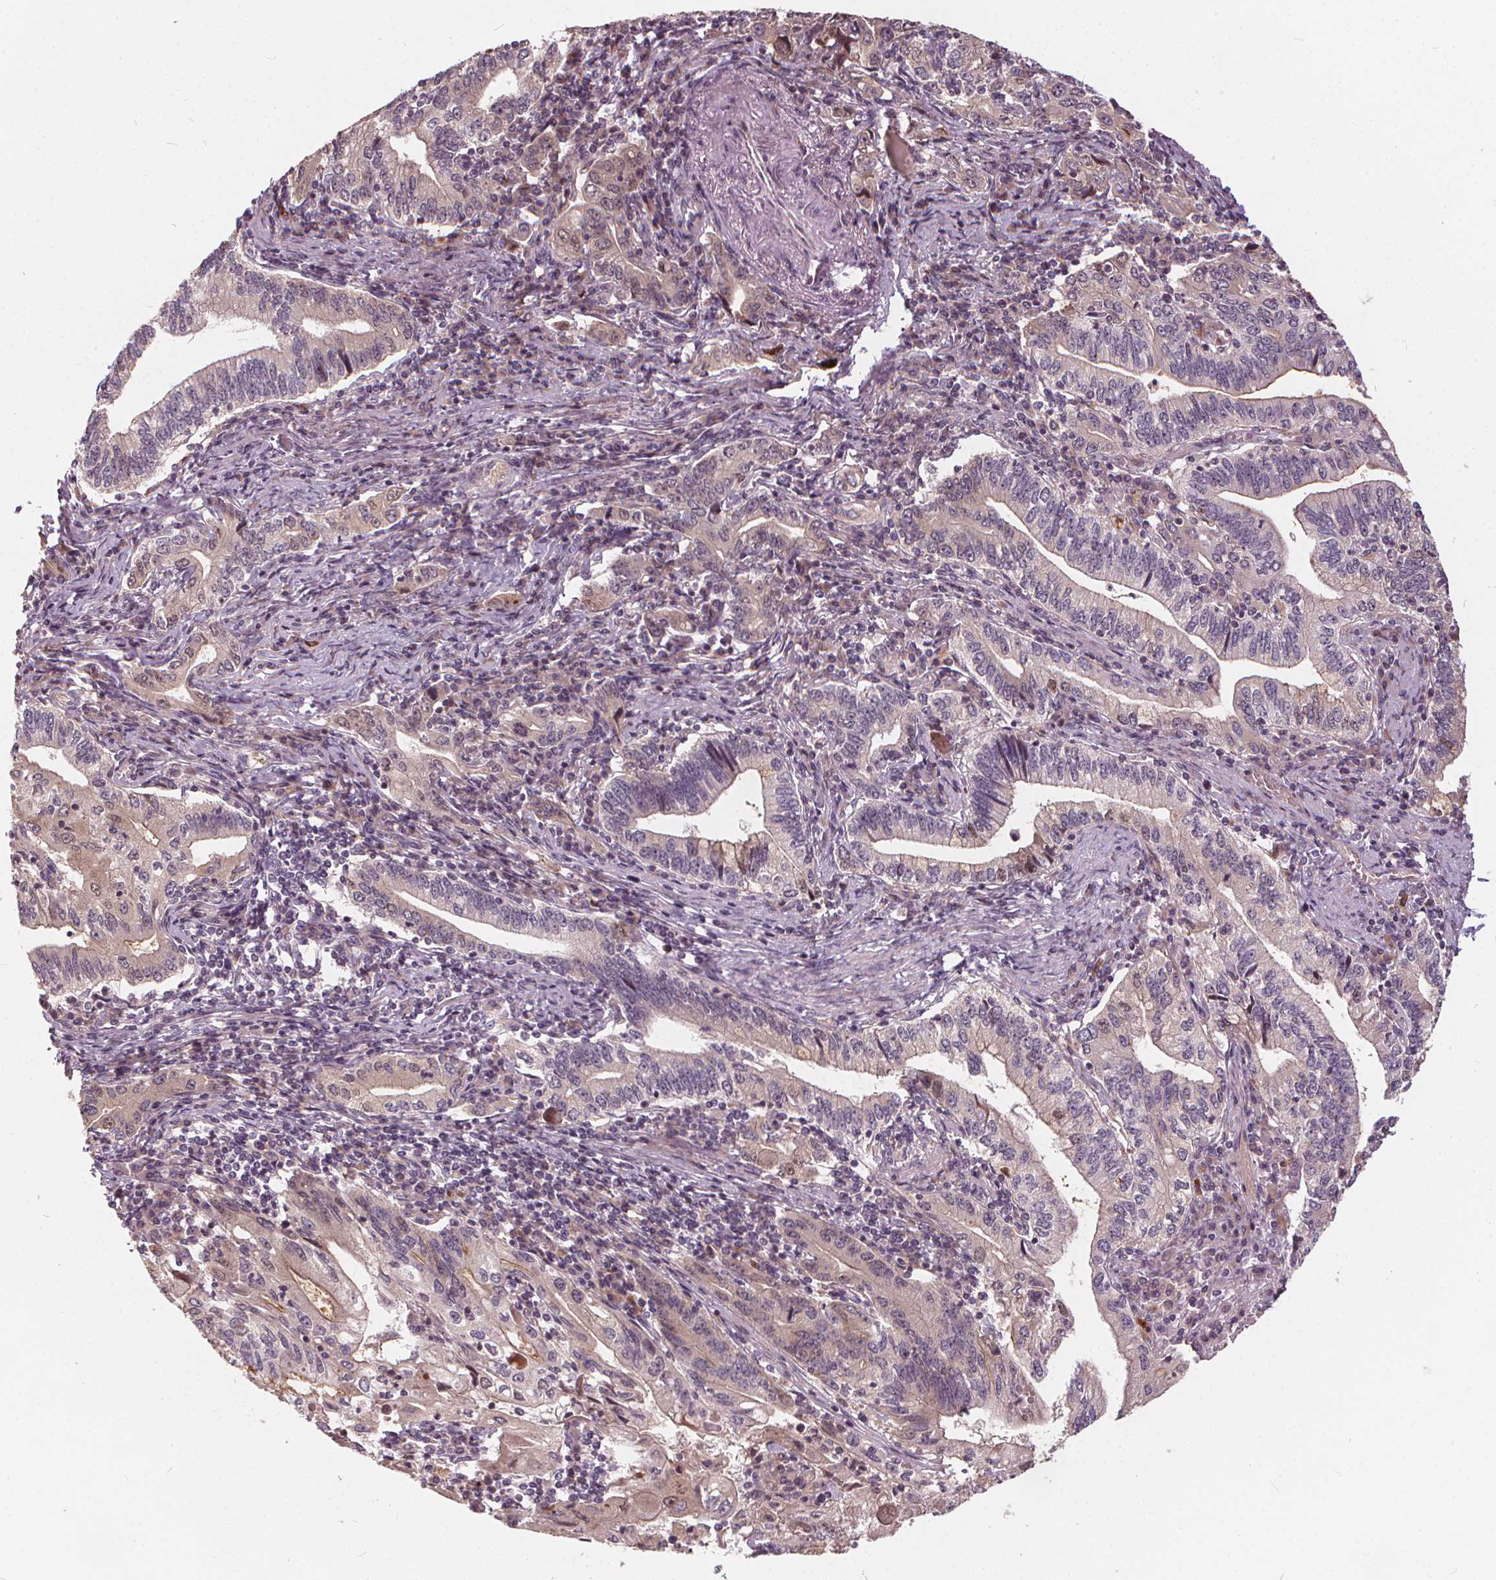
{"staining": {"intensity": "weak", "quantity": "25%-75%", "location": "cytoplasmic/membranous"}, "tissue": "stomach cancer", "cell_type": "Tumor cells", "image_type": "cancer", "snomed": [{"axis": "morphology", "description": "Adenocarcinoma, NOS"}, {"axis": "topography", "description": "Stomach, lower"}], "caption": "About 25%-75% of tumor cells in stomach cancer (adenocarcinoma) reveal weak cytoplasmic/membranous protein expression as visualized by brown immunohistochemical staining.", "gene": "IPO13", "patient": {"sex": "female", "age": 72}}